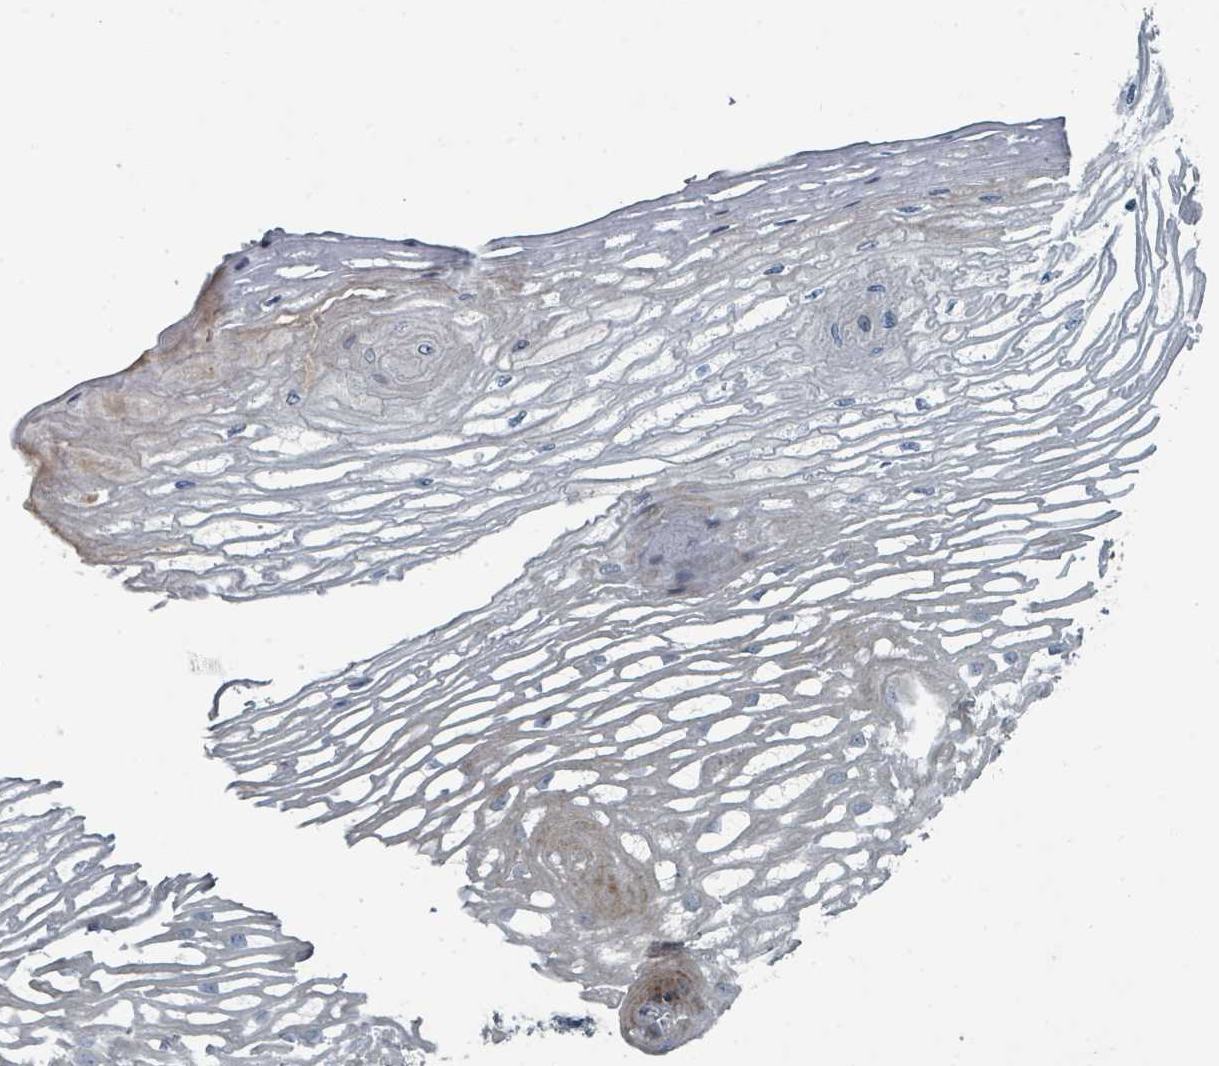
{"staining": {"intensity": "weak", "quantity": "25%-75%", "location": "cytoplasmic/membranous"}, "tissue": "esophagus", "cell_type": "Squamous epithelial cells", "image_type": "normal", "snomed": [{"axis": "morphology", "description": "Normal tissue, NOS"}, {"axis": "topography", "description": "Esophagus"}], "caption": "Protein staining demonstrates weak cytoplasmic/membranous positivity in about 25%-75% of squamous epithelial cells in normal esophagus. The protein of interest is stained brown, and the nuclei are stained in blue (DAB (3,3'-diaminobenzidine) IHC with brightfield microscopy, high magnification).", "gene": "SLC44A5", "patient": {"sex": "male", "age": 69}}